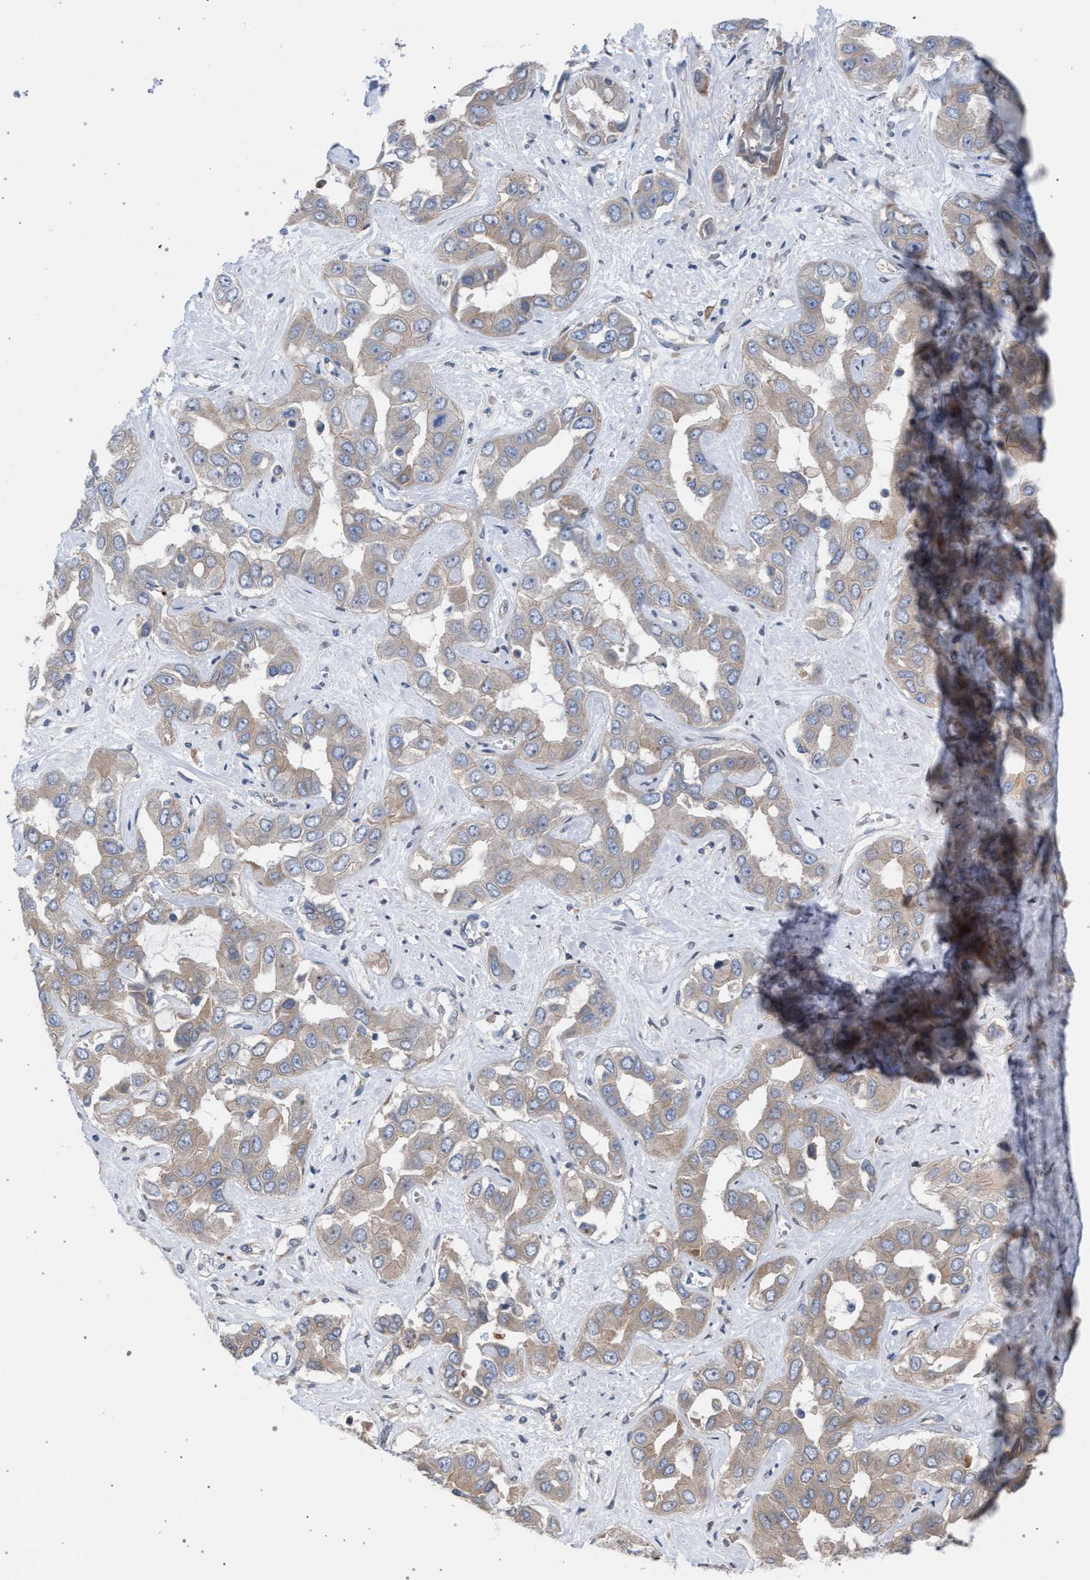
{"staining": {"intensity": "weak", "quantity": ">75%", "location": "cytoplasmic/membranous"}, "tissue": "liver cancer", "cell_type": "Tumor cells", "image_type": "cancer", "snomed": [{"axis": "morphology", "description": "Cholangiocarcinoma"}, {"axis": "topography", "description": "Liver"}], "caption": "Immunohistochemistry (IHC) (DAB (3,3'-diaminobenzidine)) staining of human cholangiocarcinoma (liver) displays weak cytoplasmic/membranous protein expression in about >75% of tumor cells. Nuclei are stained in blue.", "gene": "ARPC5L", "patient": {"sex": "female", "age": 52}}